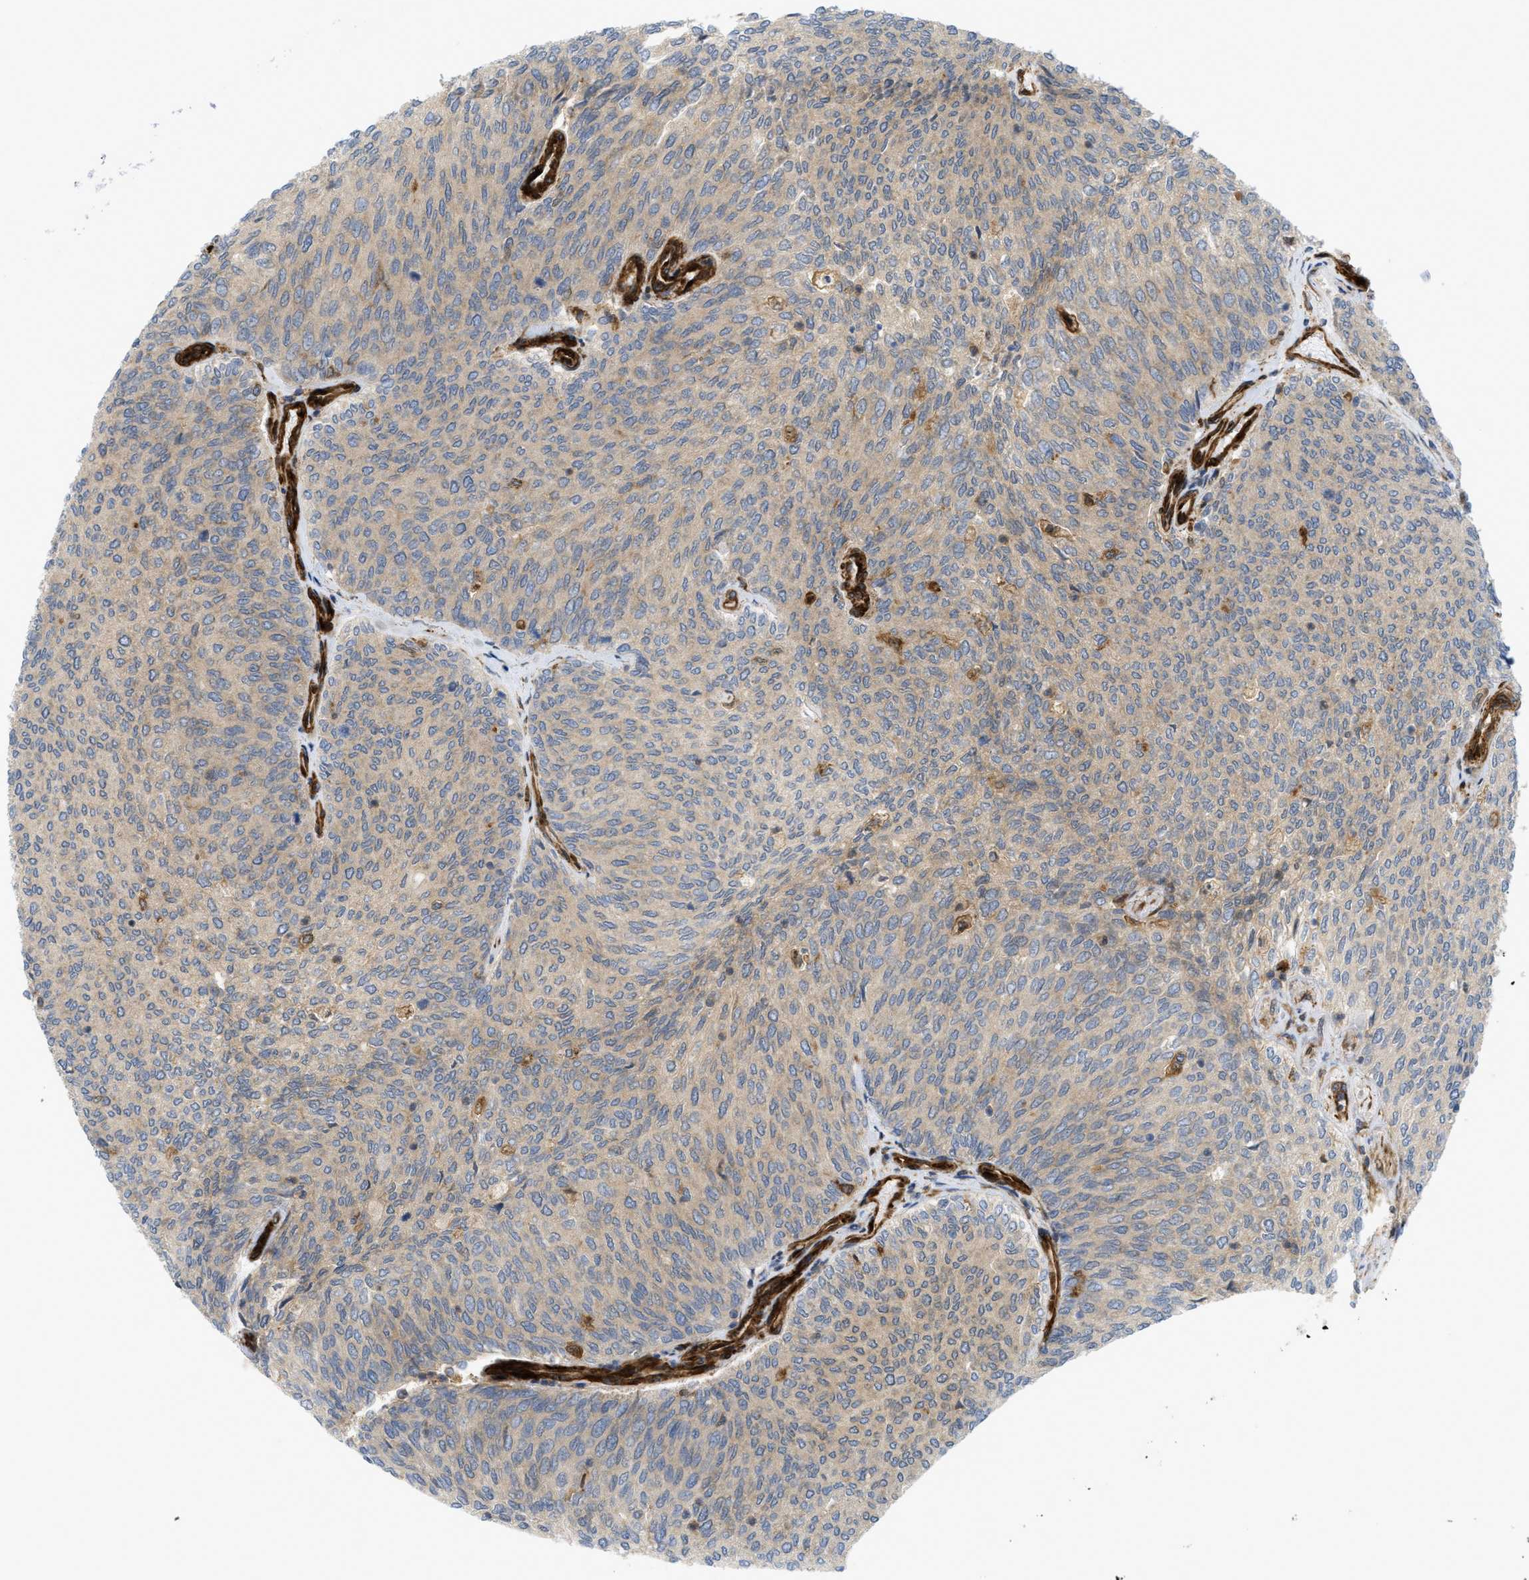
{"staining": {"intensity": "weak", "quantity": "25%-75%", "location": "cytoplasmic/membranous"}, "tissue": "urothelial cancer", "cell_type": "Tumor cells", "image_type": "cancer", "snomed": [{"axis": "morphology", "description": "Urothelial carcinoma, Low grade"}, {"axis": "topography", "description": "Urinary bladder"}], "caption": "IHC image of neoplastic tissue: urothelial carcinoma (low-grade) stained using immunohistochemistry demonstrates low levels of weak protein expression localized specifically in the cytoplasmic/membranous of tumor cells, appearing as a cytoplasmic/membranous brown color.", "gene": "PICALM", "patient": {"sex": "female", "age": 79}}